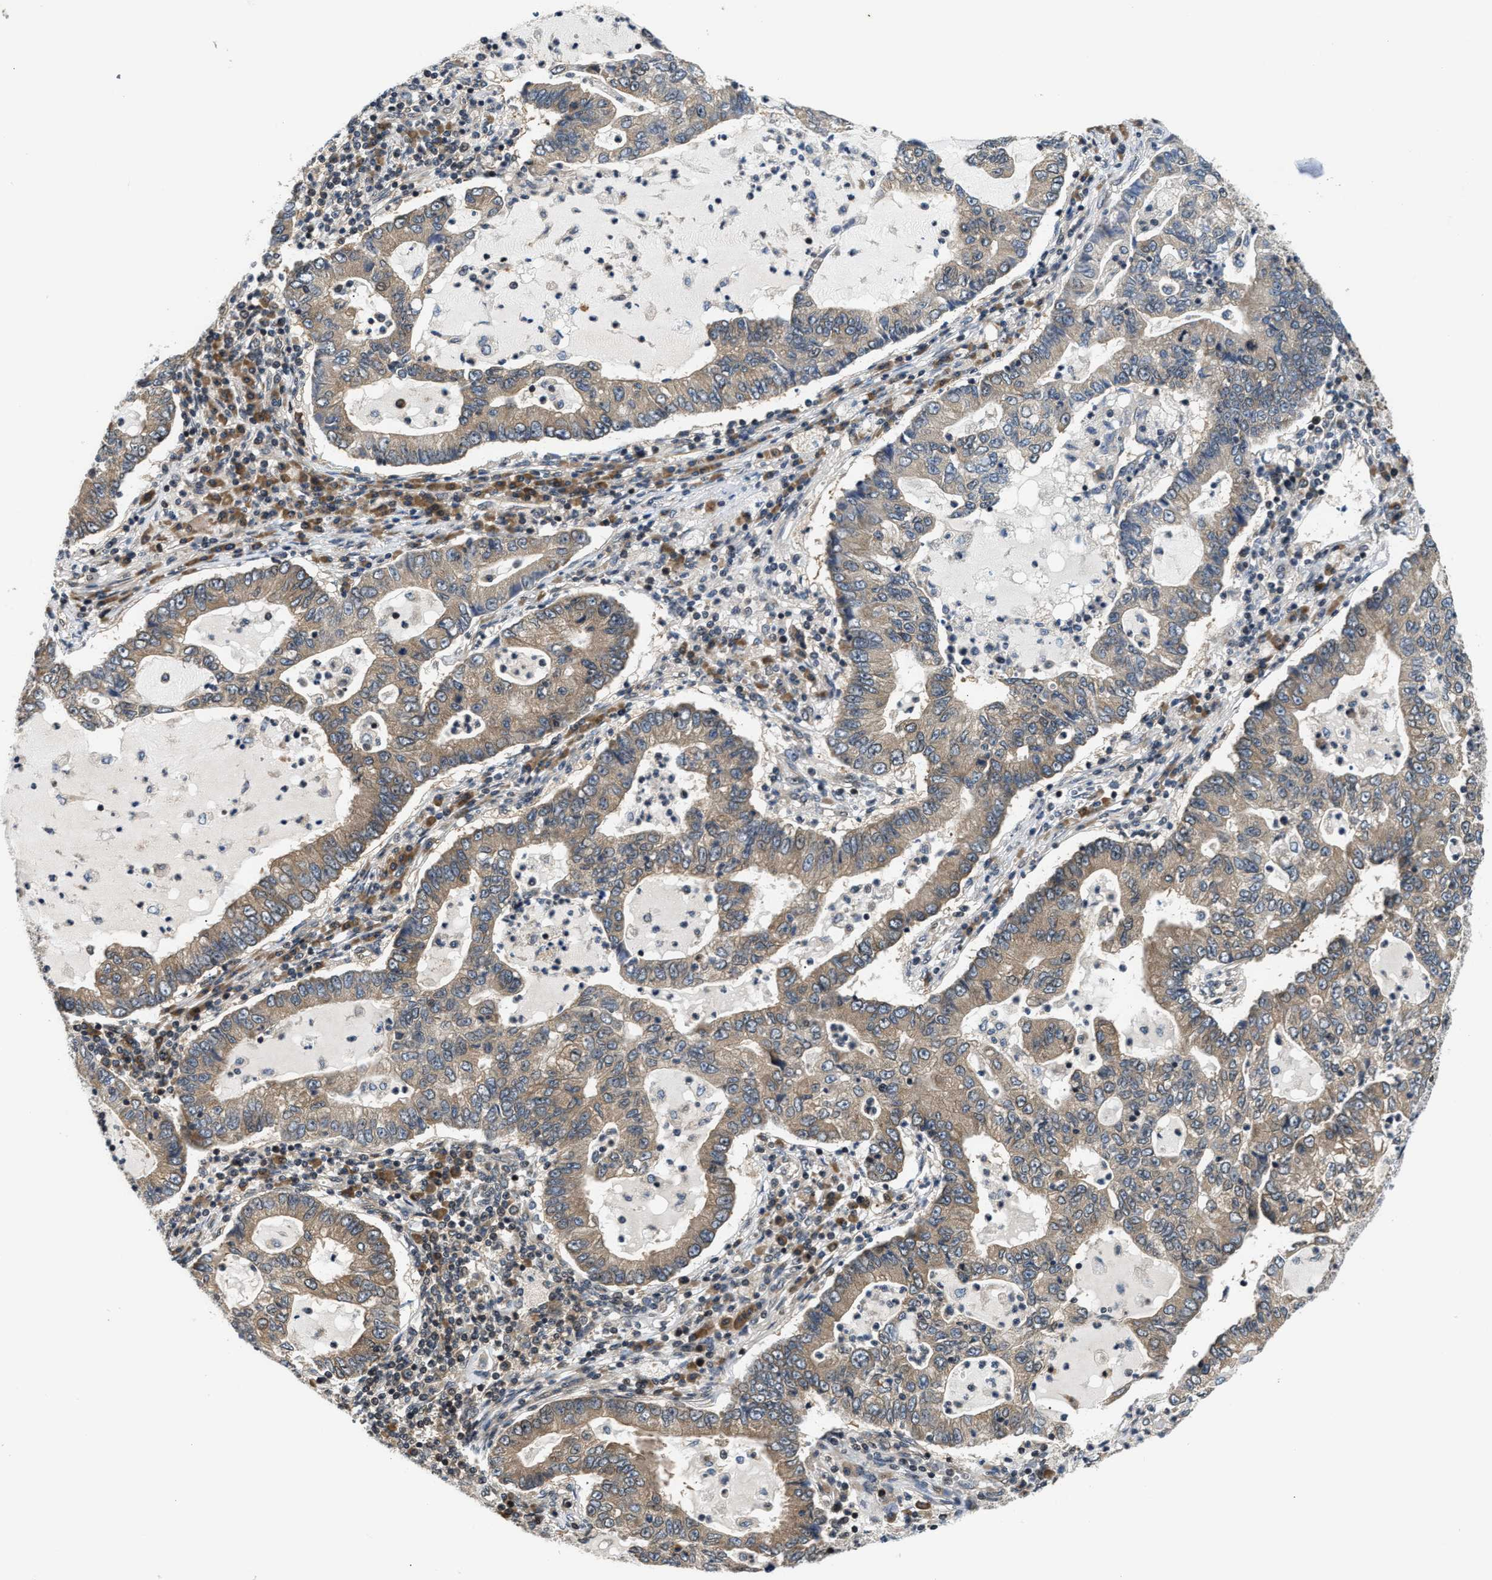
{"staining": {"intensity": "moderate", "quantity": "25%-75%", "location": "cytoplasmic/membranous"}, "tissue": "lung cancer", "cell_type": "Tumor cells", "image_type": "cancer", "snomed": [{"axis": "morphology", "description": "Adenocarcinoma, NOS"}, {"axis": "topography", "description": "Lung"}], "caption": "An image of adenocarcinoma (lung) stained for a protein demonstrates moderate cytoplasmic/membranous brown staining in tumor cells. (IHC, brightfield microscopy, high magnification).", "gene": "RAB29", "patient": {"sex": "female", "age": 51}}